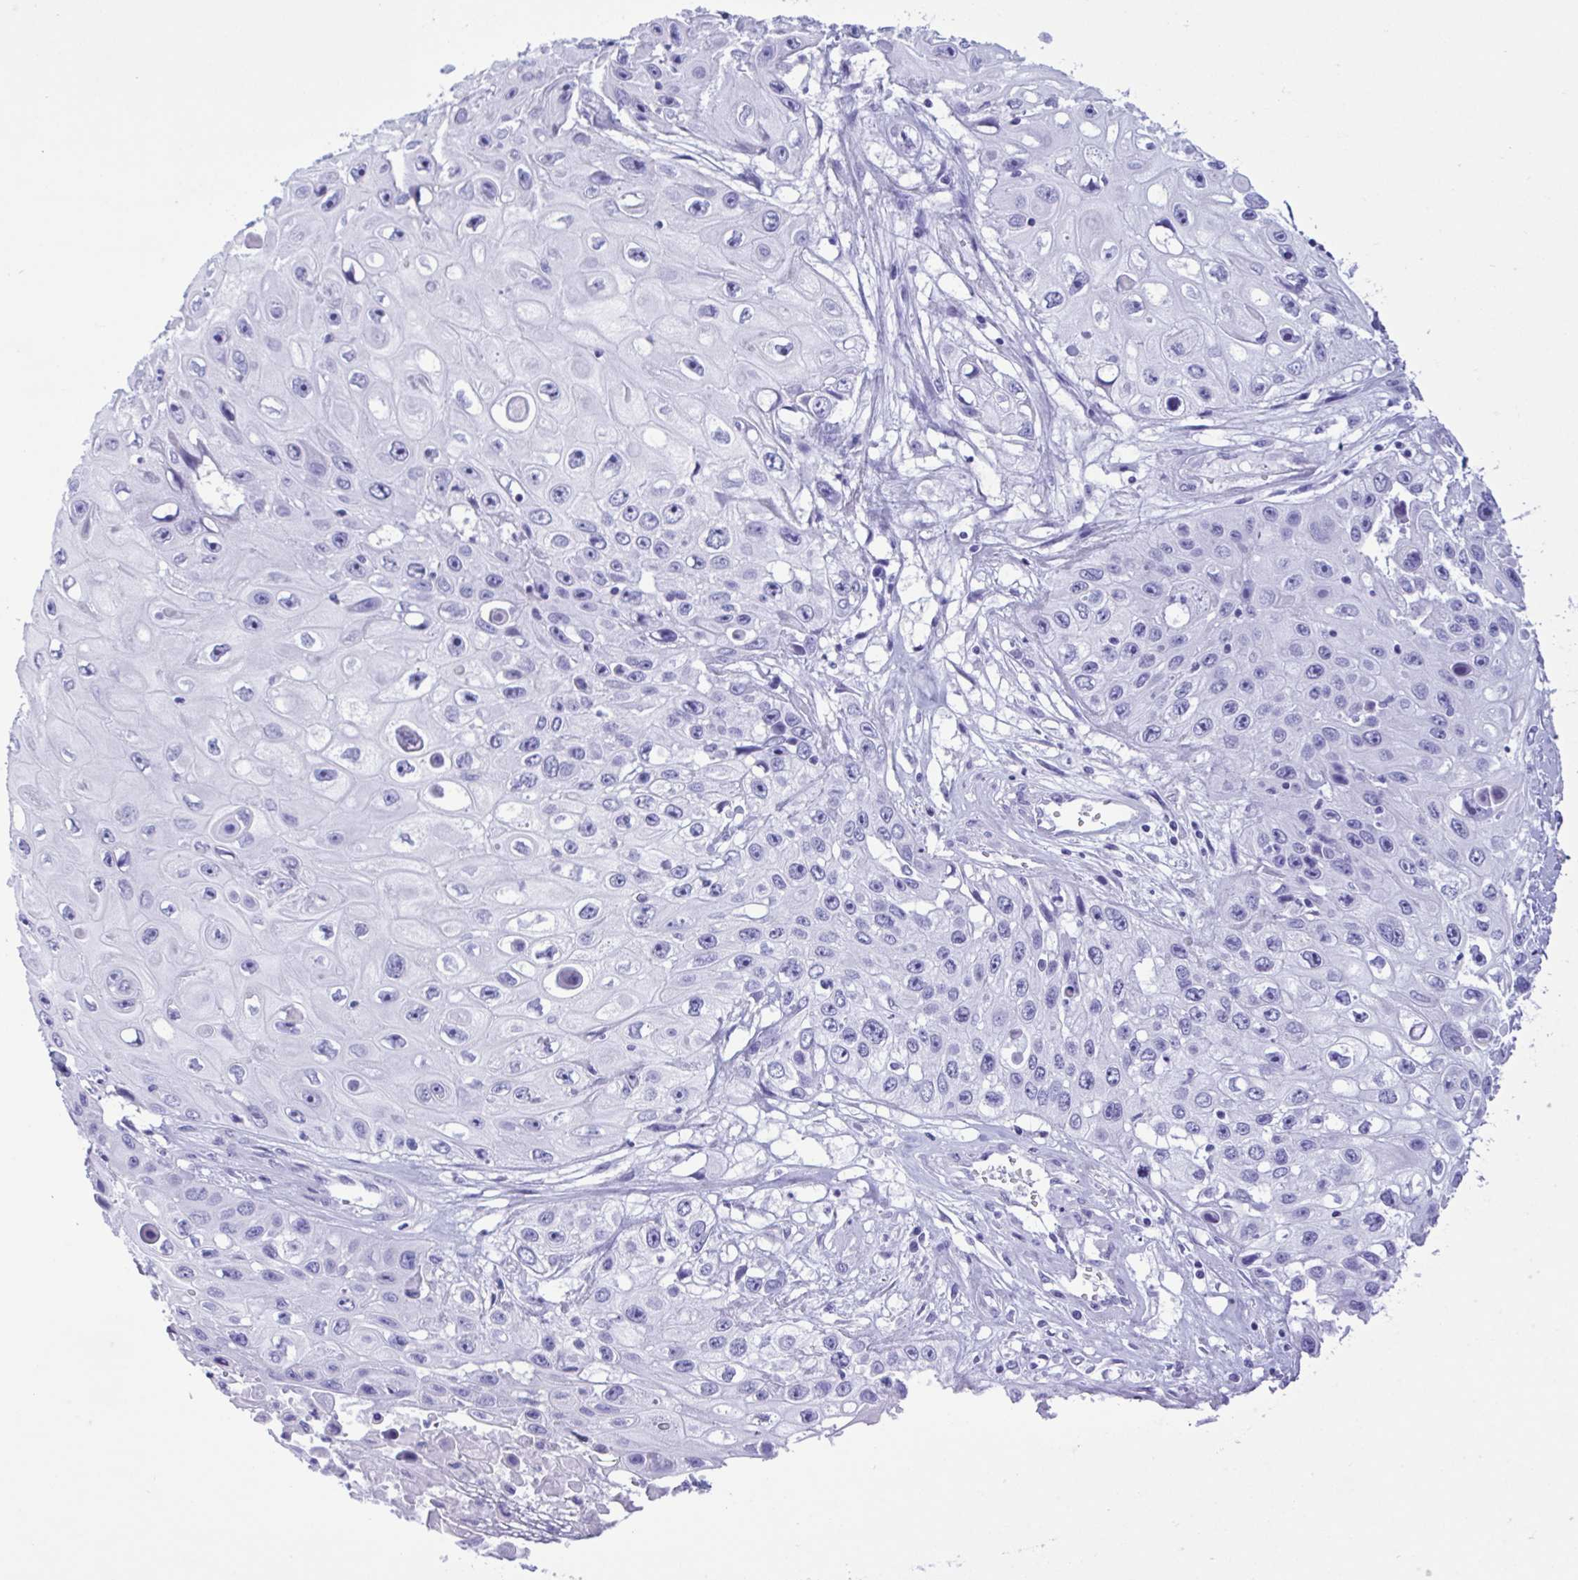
{"staining": {"intensity": "negative", "quantity": "none", "location": "none"}, "tissue": "skin cancer", "cell_type": "Tumor cells", "image_type": "cancer", "snomed": [{"axis": "morphology", "description": "Squamous cell carcinoma, NOS"}, {"axis": "topography", "description": "Skin"}], "caption": "There is no significant positivity in tumor cells of squamous cell carcinoma (skin). (DAB (3,3'-diaminobenzidine) immunohistochemistry (IHC), high magnification).", "gene": "TSPY2", "patient": {"sex": "male", "age": 82}}